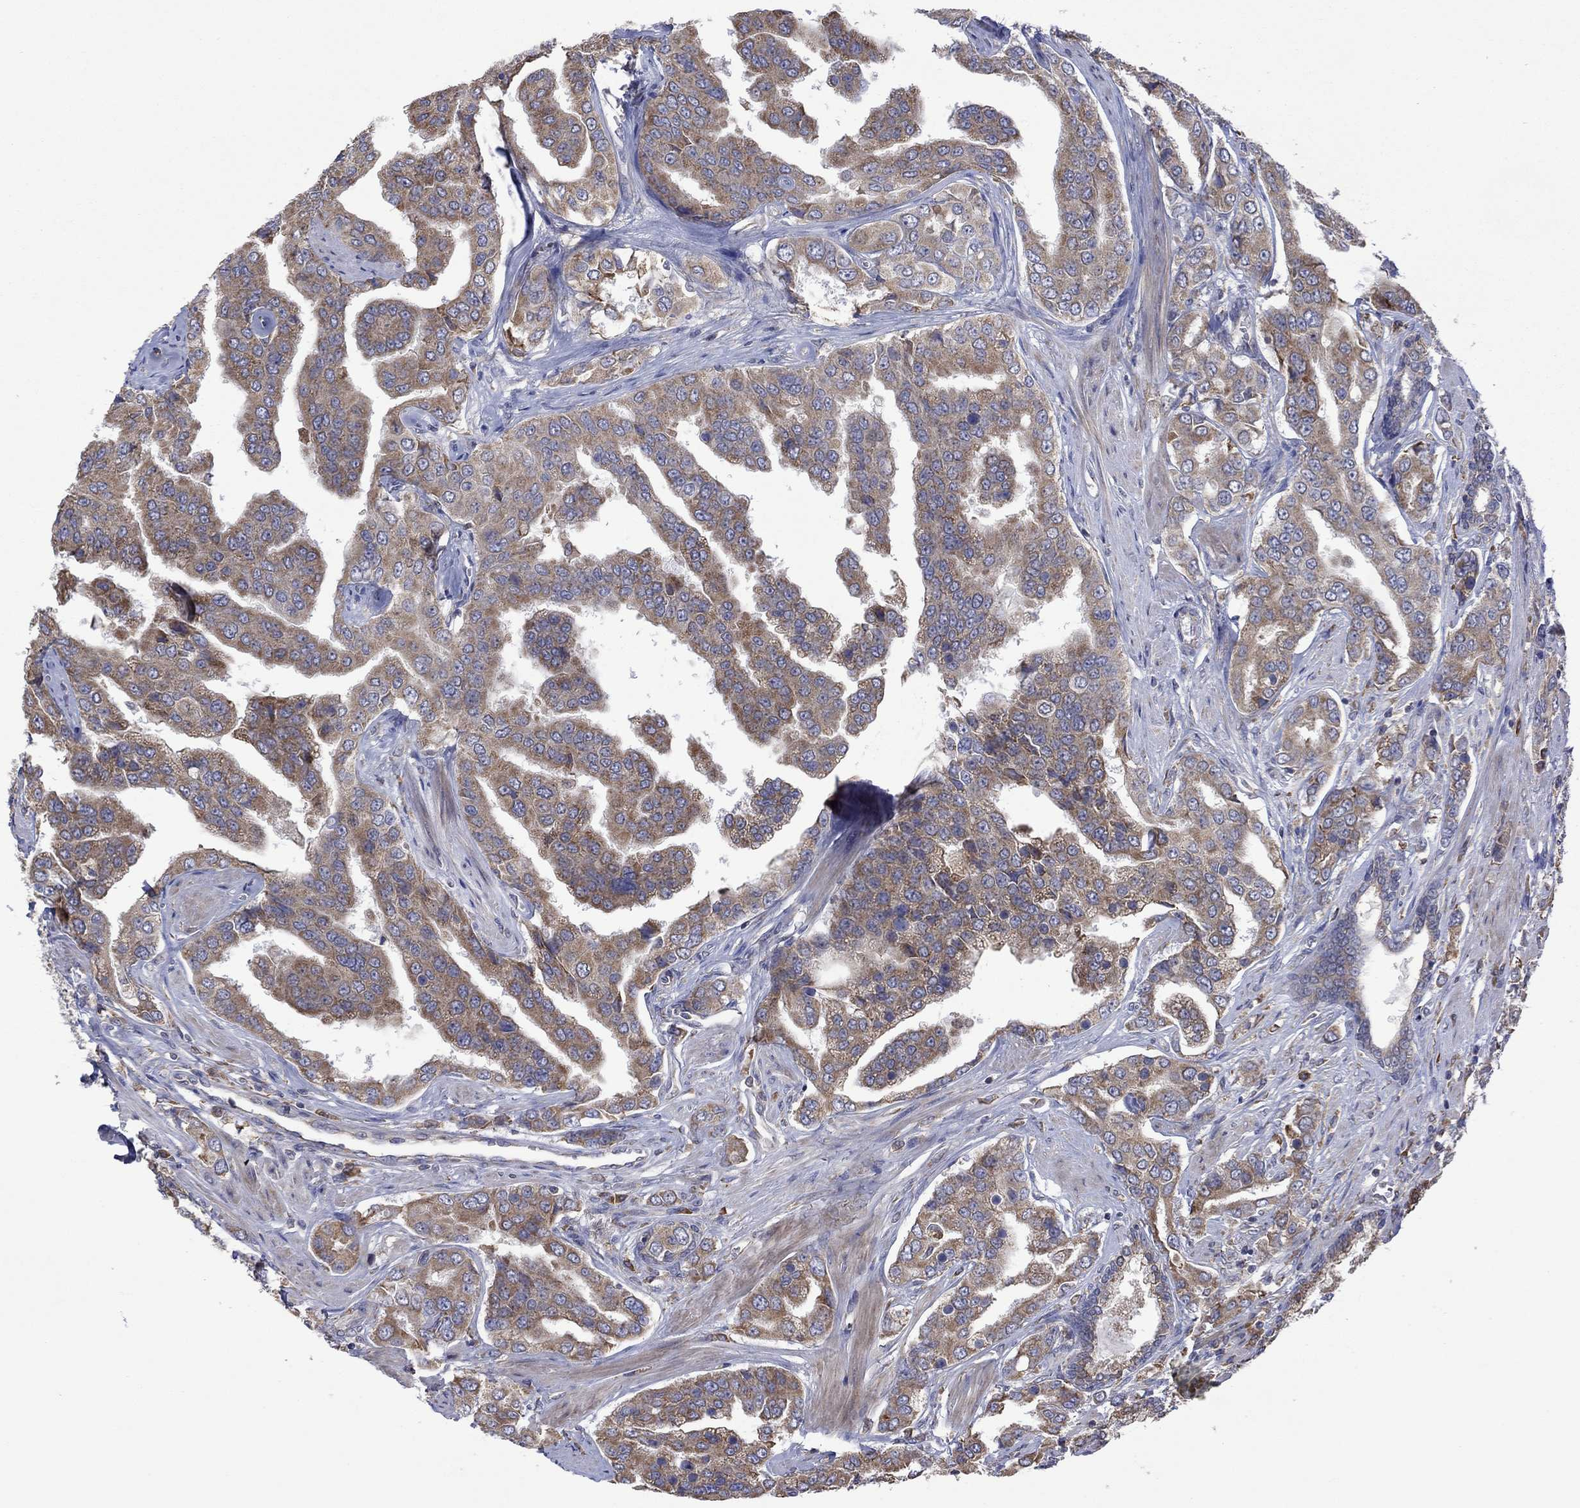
{"staining": {"intensity": "moderate", "quantity": "25%-75%", "location": "cytoplasmic/membranous"}, "tissue": "prostate cancer", "cell_type": "Tumor cells", "image_type": "cancer", "snomed": [{"axis": "morphology", "description": "Adenocarcinoma, NOS"}, {"axis": "topography", "description": "Prostate and seminal vesicle, NOS"}, {"axis": "topography", "description": "Prostate"}], "caption": "Brown immunohistochemical staining in human adenocarcinoma (prostate) exhibits moderate cytoplasmic/membranous positivity in approximately 25%-75% of tumor cells. (Stains: DAB in brown, nuclei in blue, Microscopy: brightfield microscopy at high magnification).", "gene": "FURIN", "patient": {"sex": "male", "age": 69}}